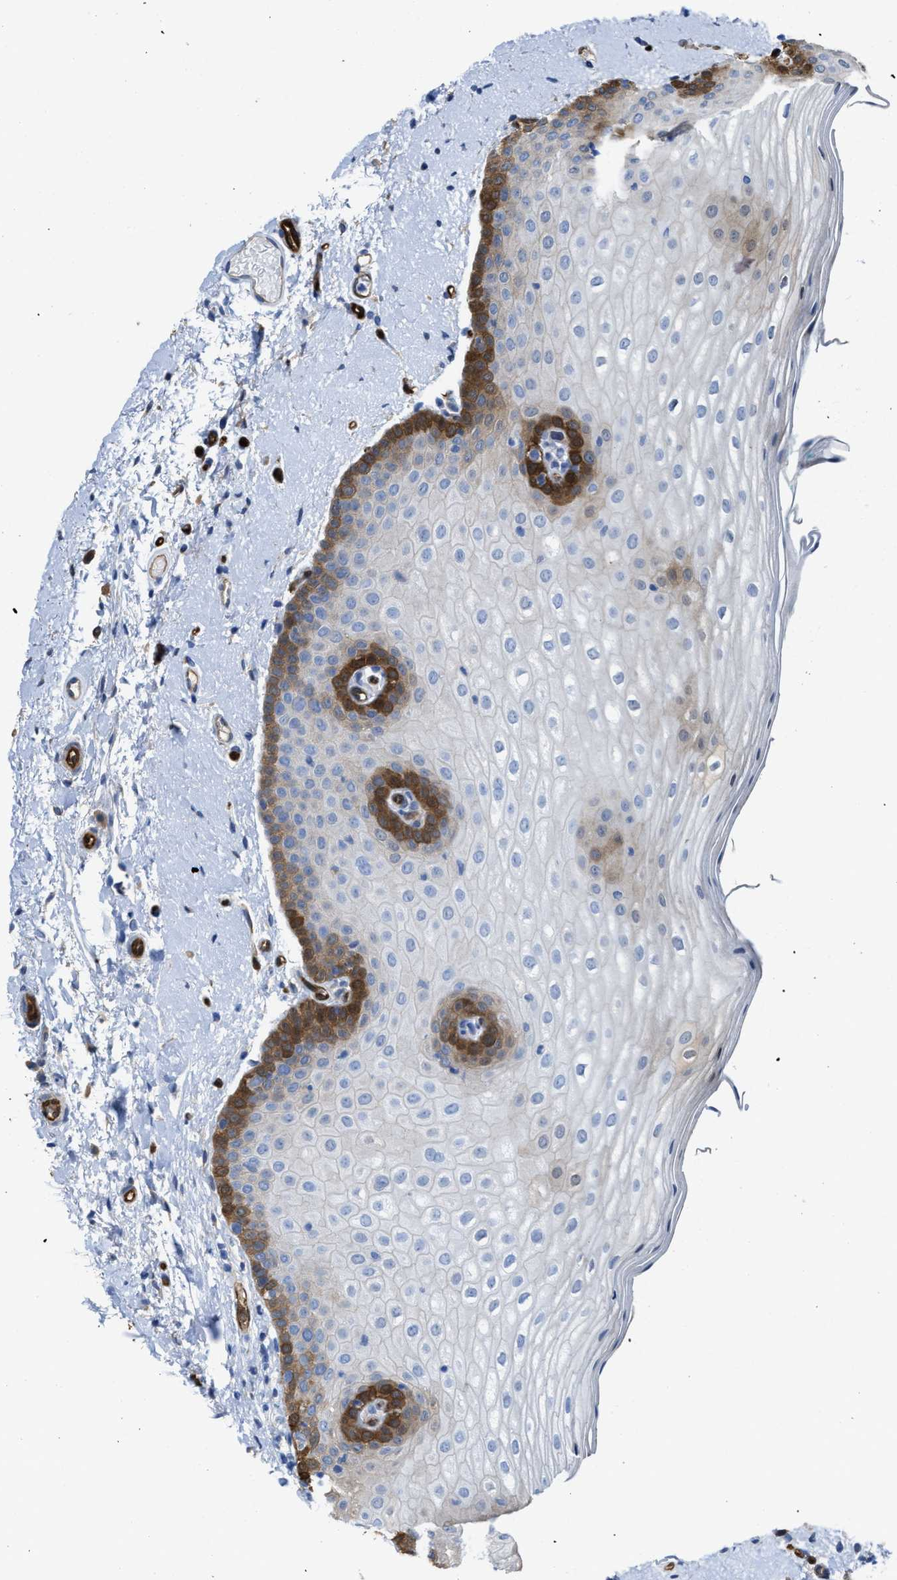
{"staining": {"intensity": "strong", "quantity": "<25%", "location": "cytoplasmic/membranous"}, "tissue": "oral mucosa", "cell_type": "Squamous epithelial cells", "image_type": "normal", "snomed": [{"axis": "morphology", "description": "Normal tissue, NOS"}, {"axis": "topography", "description": "Skin"}, {"axis": "topography", "description": "Oral tissue"}], "caption": "High-magnification brightfield microscopy of normal oral mucosa stained with DAB (brown) and counterstained with hematoxylin (blue). squamous epithelial cells exhibit strong cytoplasmic/membranous staining is seen in approximately<25% of cells. (DAB = brown stain, brightfield microscopy at high magnification).", "gene": "ASS1", "patient": {"sex": "male", "age": 84}}